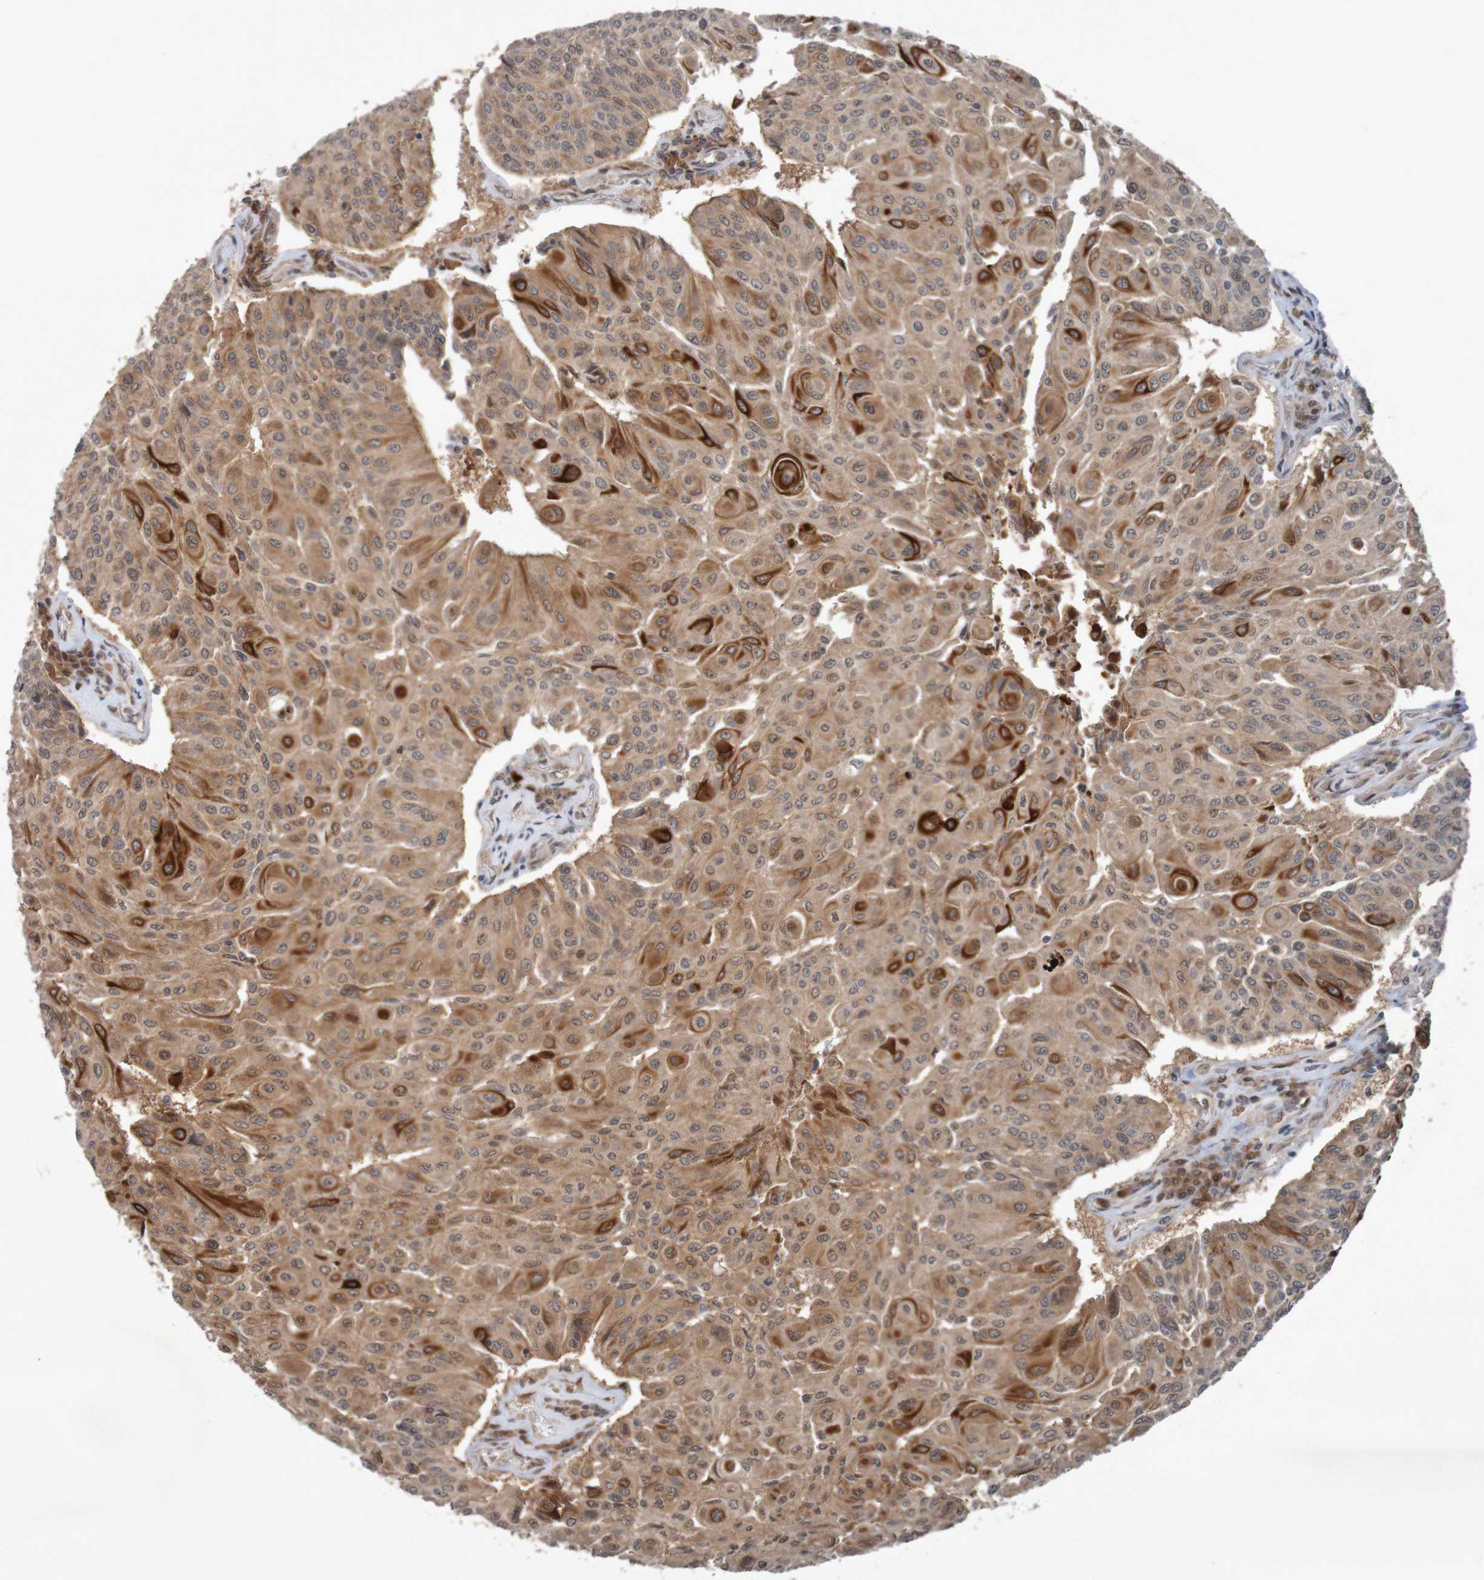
{"staining": {"intensity": "strong", "quantity": "25%-75%", "location": "cytoplasmic/membranous"}, "tissue": "urothelial cancer", "cell_type": "Tumor cells", "image_type": "cancer", "snomed": [{"axis": "morphology", "description": "Urothelial carcinoma, High grade"}, {"axis": "topography", "description": "Urinary bladder"}], "caption": "Immunohistochemical staining of urothelial cancer exhibits high levels of strong cytoplasmic/membranous protein positivity in approximately 25%-75% of tumor cells. (DAB IHC with brightfield microscopy, high magnification).", "gene": "ARHGEF11", "patient": {"sex": "male", "age": 66}}